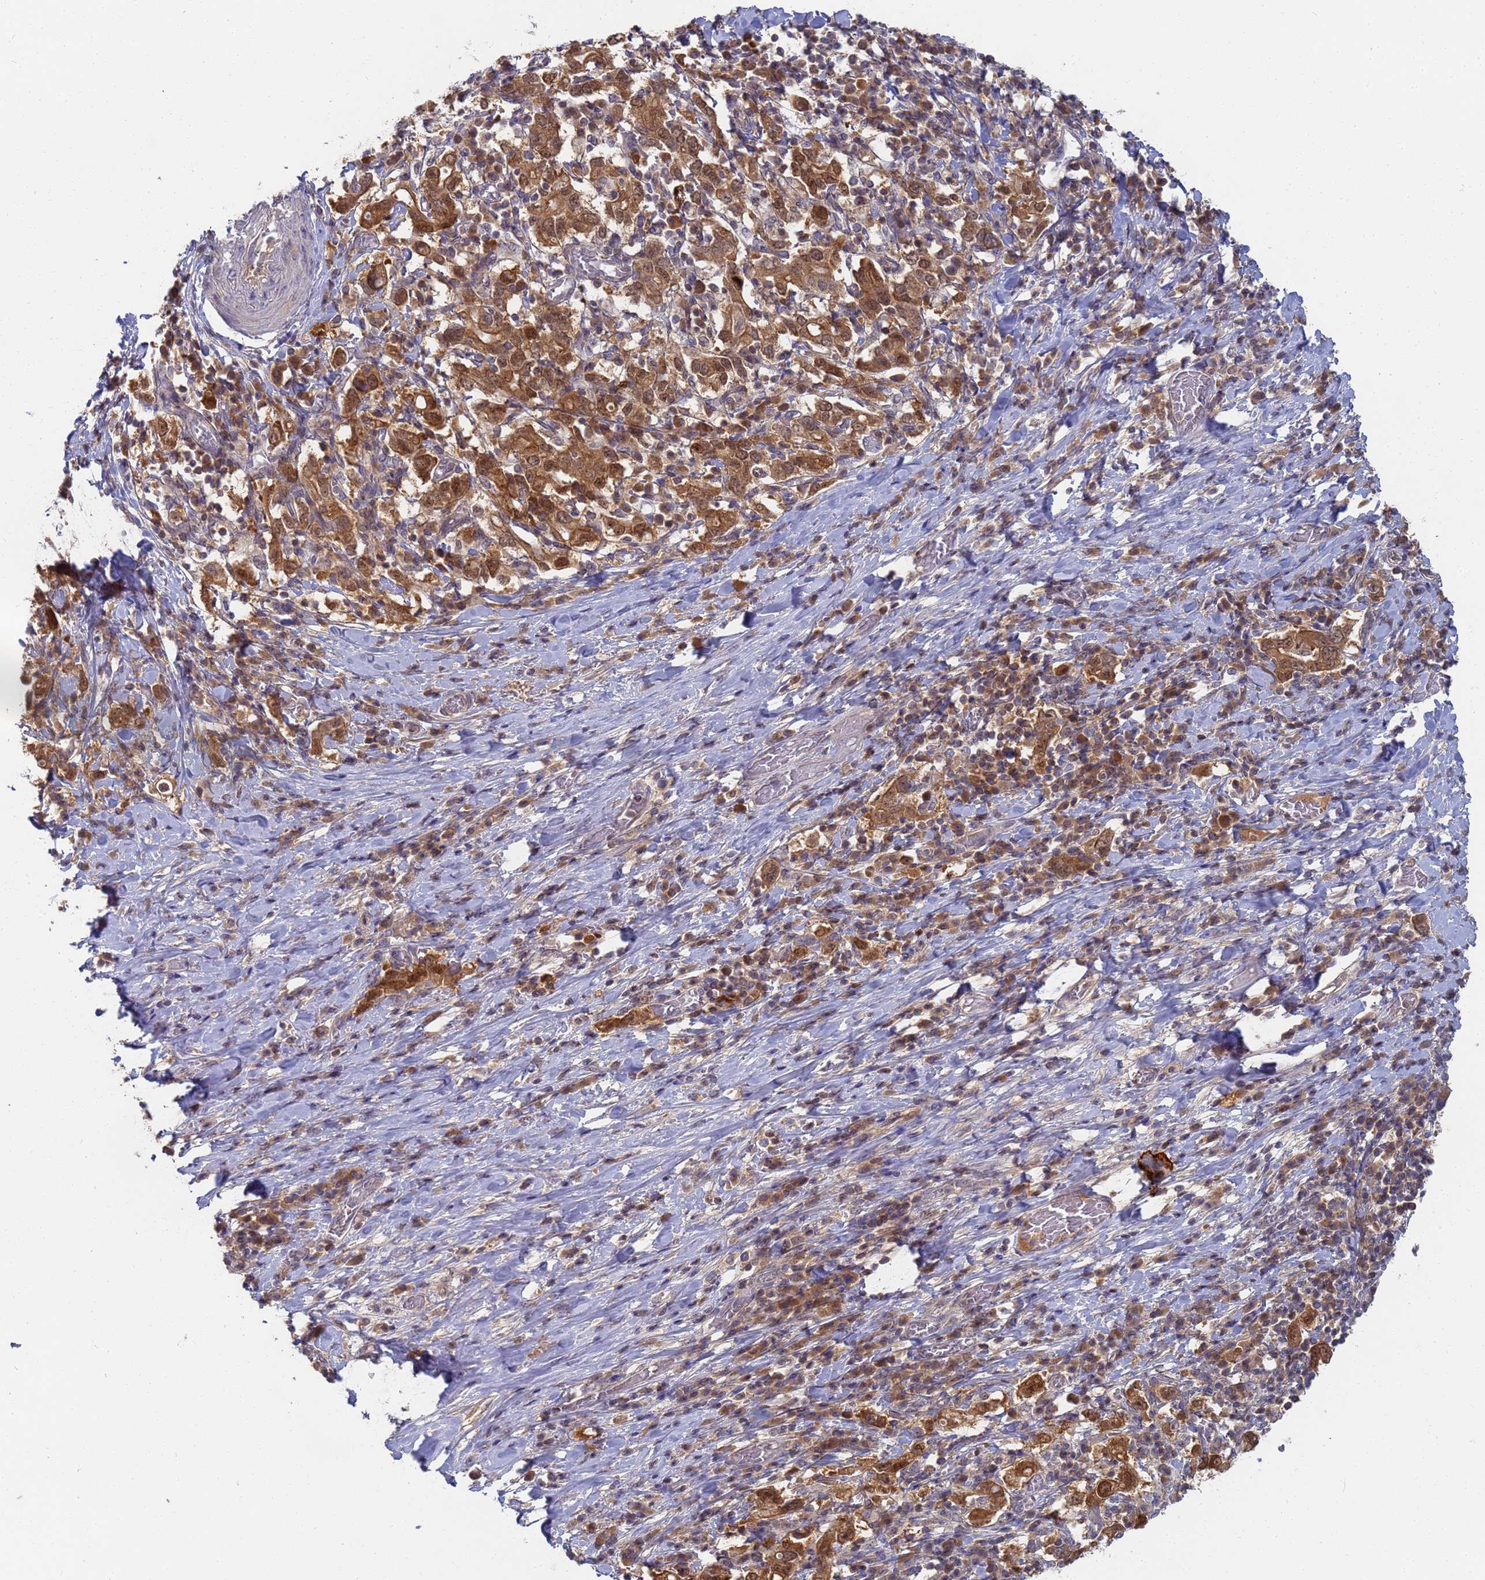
{"staining": {"intensity": "moderate", "quantity": ">75%", "location": "cytoplasmic/membranous,nuclear"}, "tissue": "stomach cancer", "cell_type": "Tumor cells", "image_type": "cancer", "snomed": [{"axis": "morphology", "description": "Adenocarcinoma, NOS"}, {"axis": "topography", "description": "Stomach, upper"}, {"axis": "topography", "description": "Stomach"}], "caption": "Adenocarcinoma (stomach) stained with a brown dye exhibits moderate cytoplasmic/membranous and nuclear positive expression in approximately >75% of tumor cells.", "gene": "SHARPIN", "patient": {"sex": "male", "age": 62}}